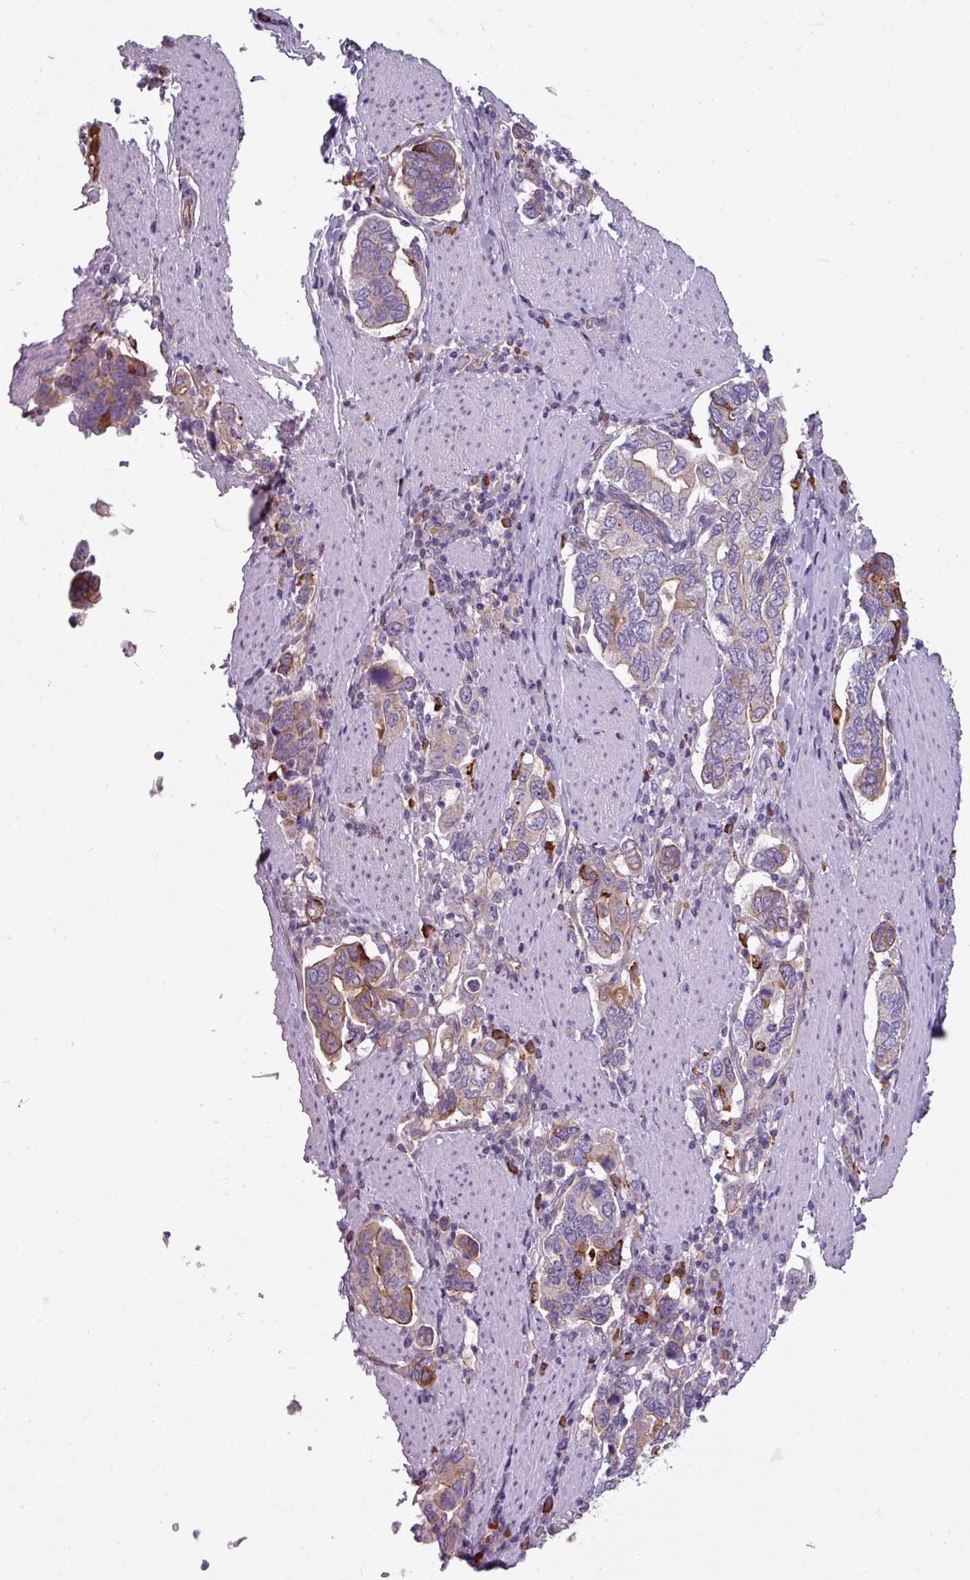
{"staining": {"intensity": "moderate", "quantity": "<25%", "location": "cytoplasmic/membranous"}, "tissue": "stomach cancer", "cell_type": "Tumor cells", "image_type": "cancer", "snomed": [{"axis": "morphology", "description": "Adenocarcinoma, NOS"}, {"axis": "topography", "description": "Stomach, upper"}, {"axis": "topography", "description": "Stomach"}], "caption": "Adenocarcinoma (stomach) stained with a brown dye exhibits moderate cytoplasmic/membranous positive expression in about <25% of tumor cells.", "gene": "BUD23", "patient": {"sex": "male", "age": 62}}